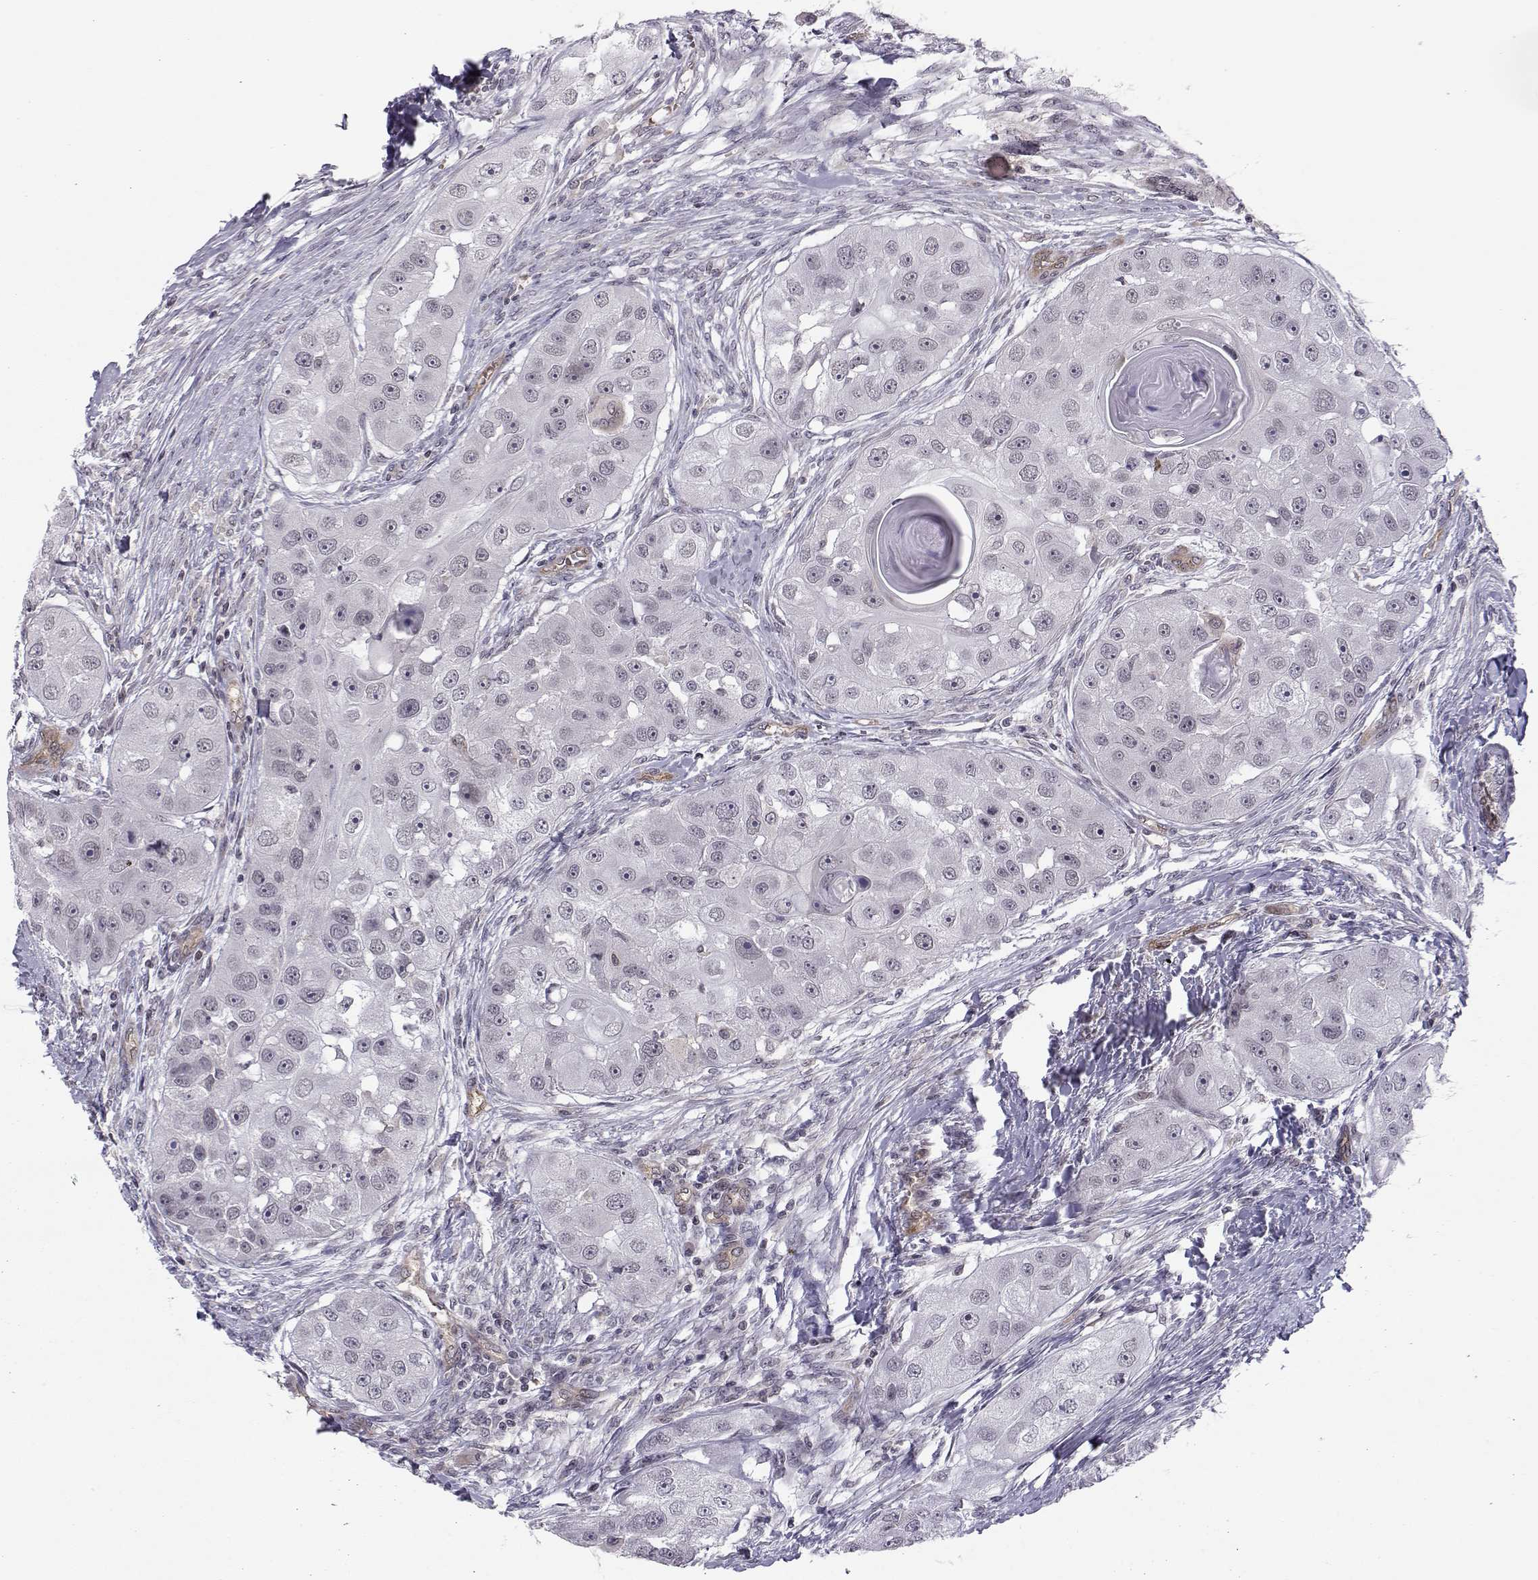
{"staining": {"intensity": "negative", "quantity": "none", "location": "none"}, "tissue": "head and neck cancer", "cell_type": "Tumor cells", "image_type": "cancer", "snomed": [{"axis": "morphology", "description": "Squamous cell carcinoma, NOS"}, {"axis": "topography", "description": "Head-Neck"}], "caption": "IHC image of squamous cell carcinoma (head and neck) stained for a protein (brown), which reveals no positivity in tumor cells.", "gene": "KIF13B", "patient": {"sex": "male", "age": 51}}